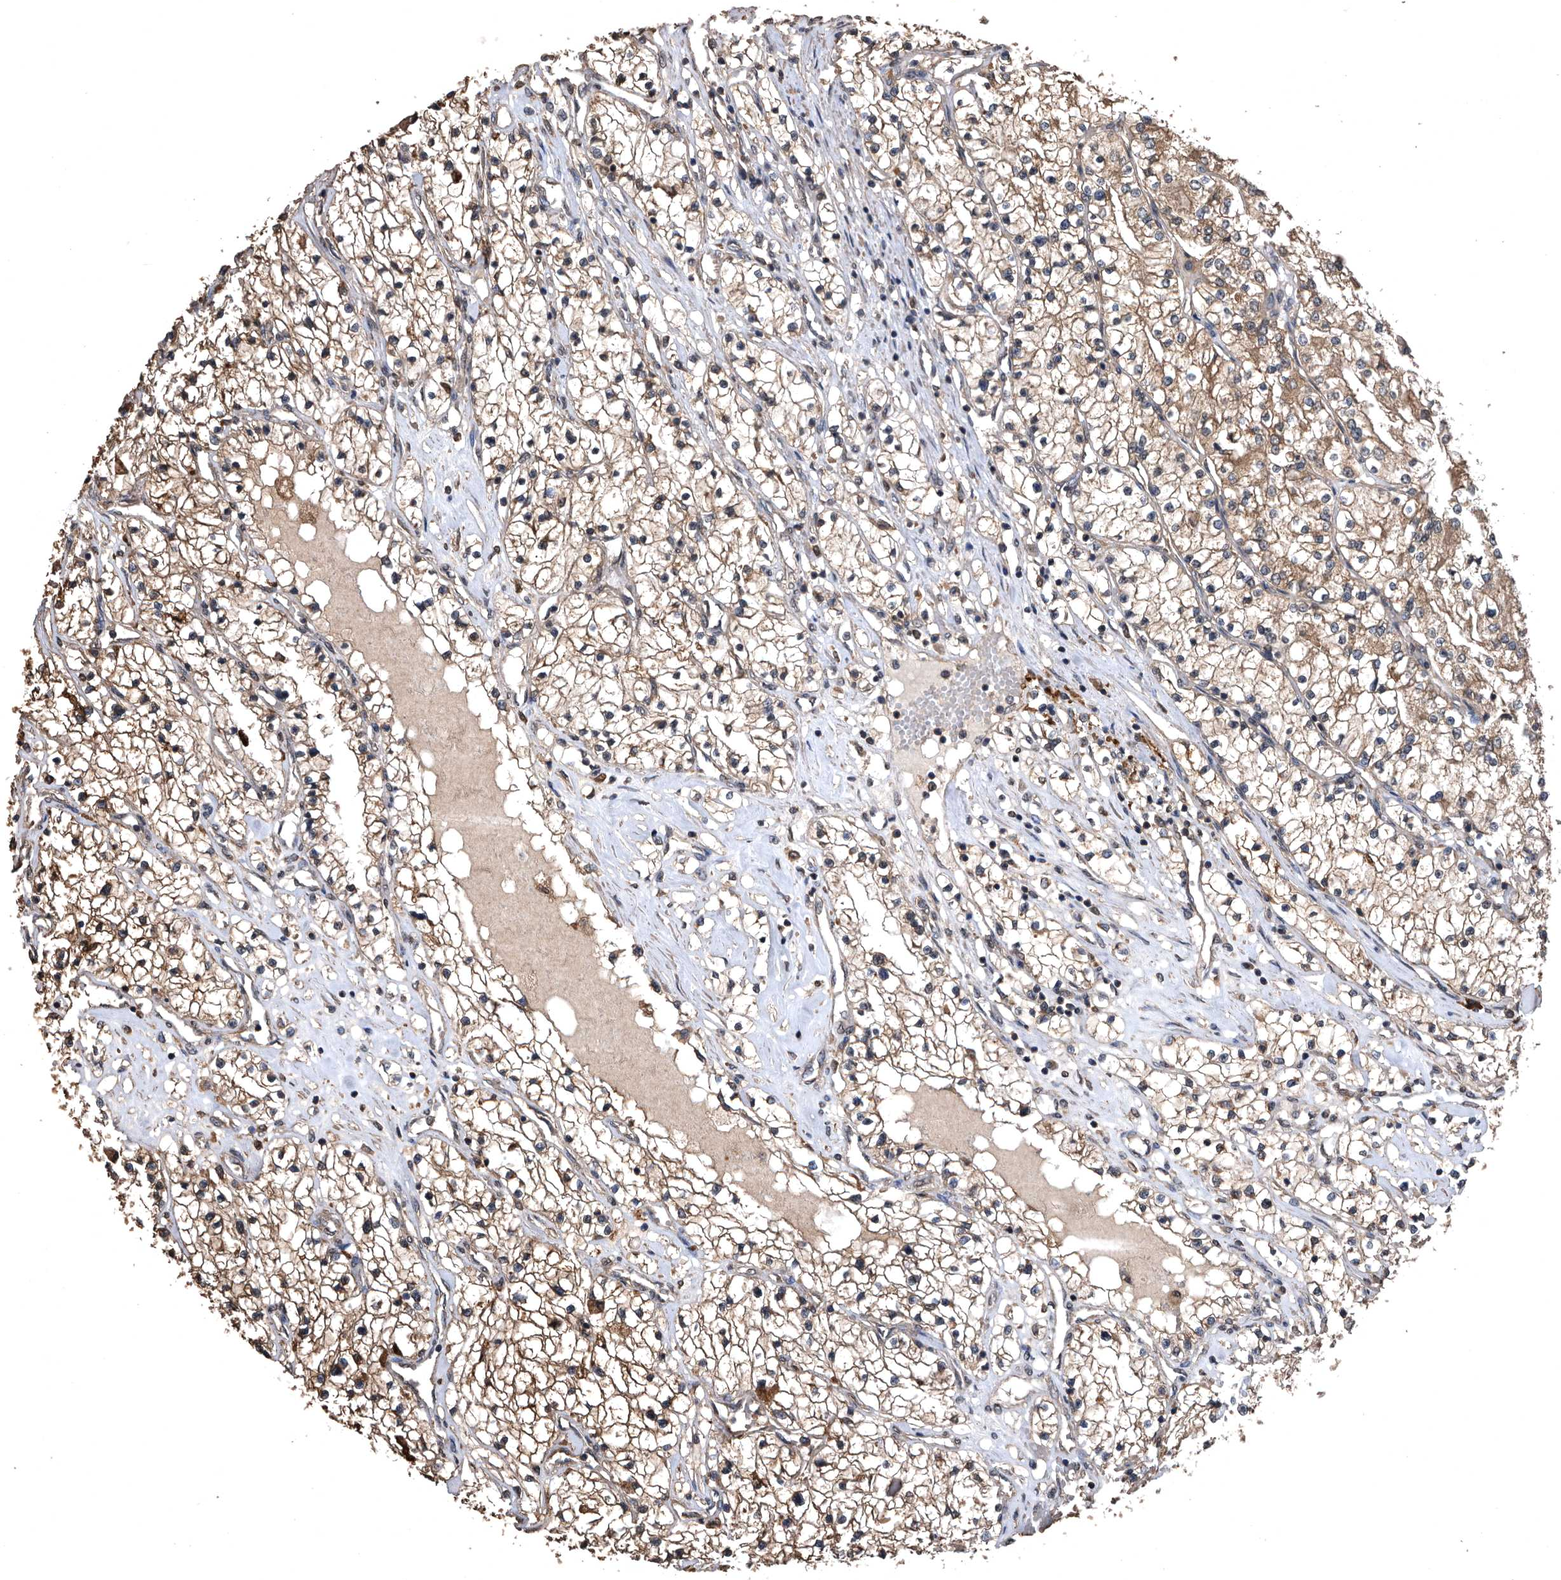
{"staining": {"intensity": "moderate", "quantity": ">75%", "location": "cytoplasmic/membranous"}, "tissue": "renal cancer", "cell_type": "Tumor cells", "image_type": "cancer", "snomed": [{"axis": "morphology", "description": "Adenocarcinoma, NOS"}, {"axis": "topography", "description": "Kidney"}], "caption": "Renal adenocarcinoma was stained to show a protein in brown. There is medium levels of moderate cytoplasmic/membranous positivity in approximately >75% of tumor cells. The staining was performed using DAB (3,3'-diaminobenzidine) to visualize the protein expression in brown, while the nuclei were stained in blue with hematoxylin (Magnification: 20x).", "gene": "NRBP1", "patient": {"sex": "male", "age": 68}}